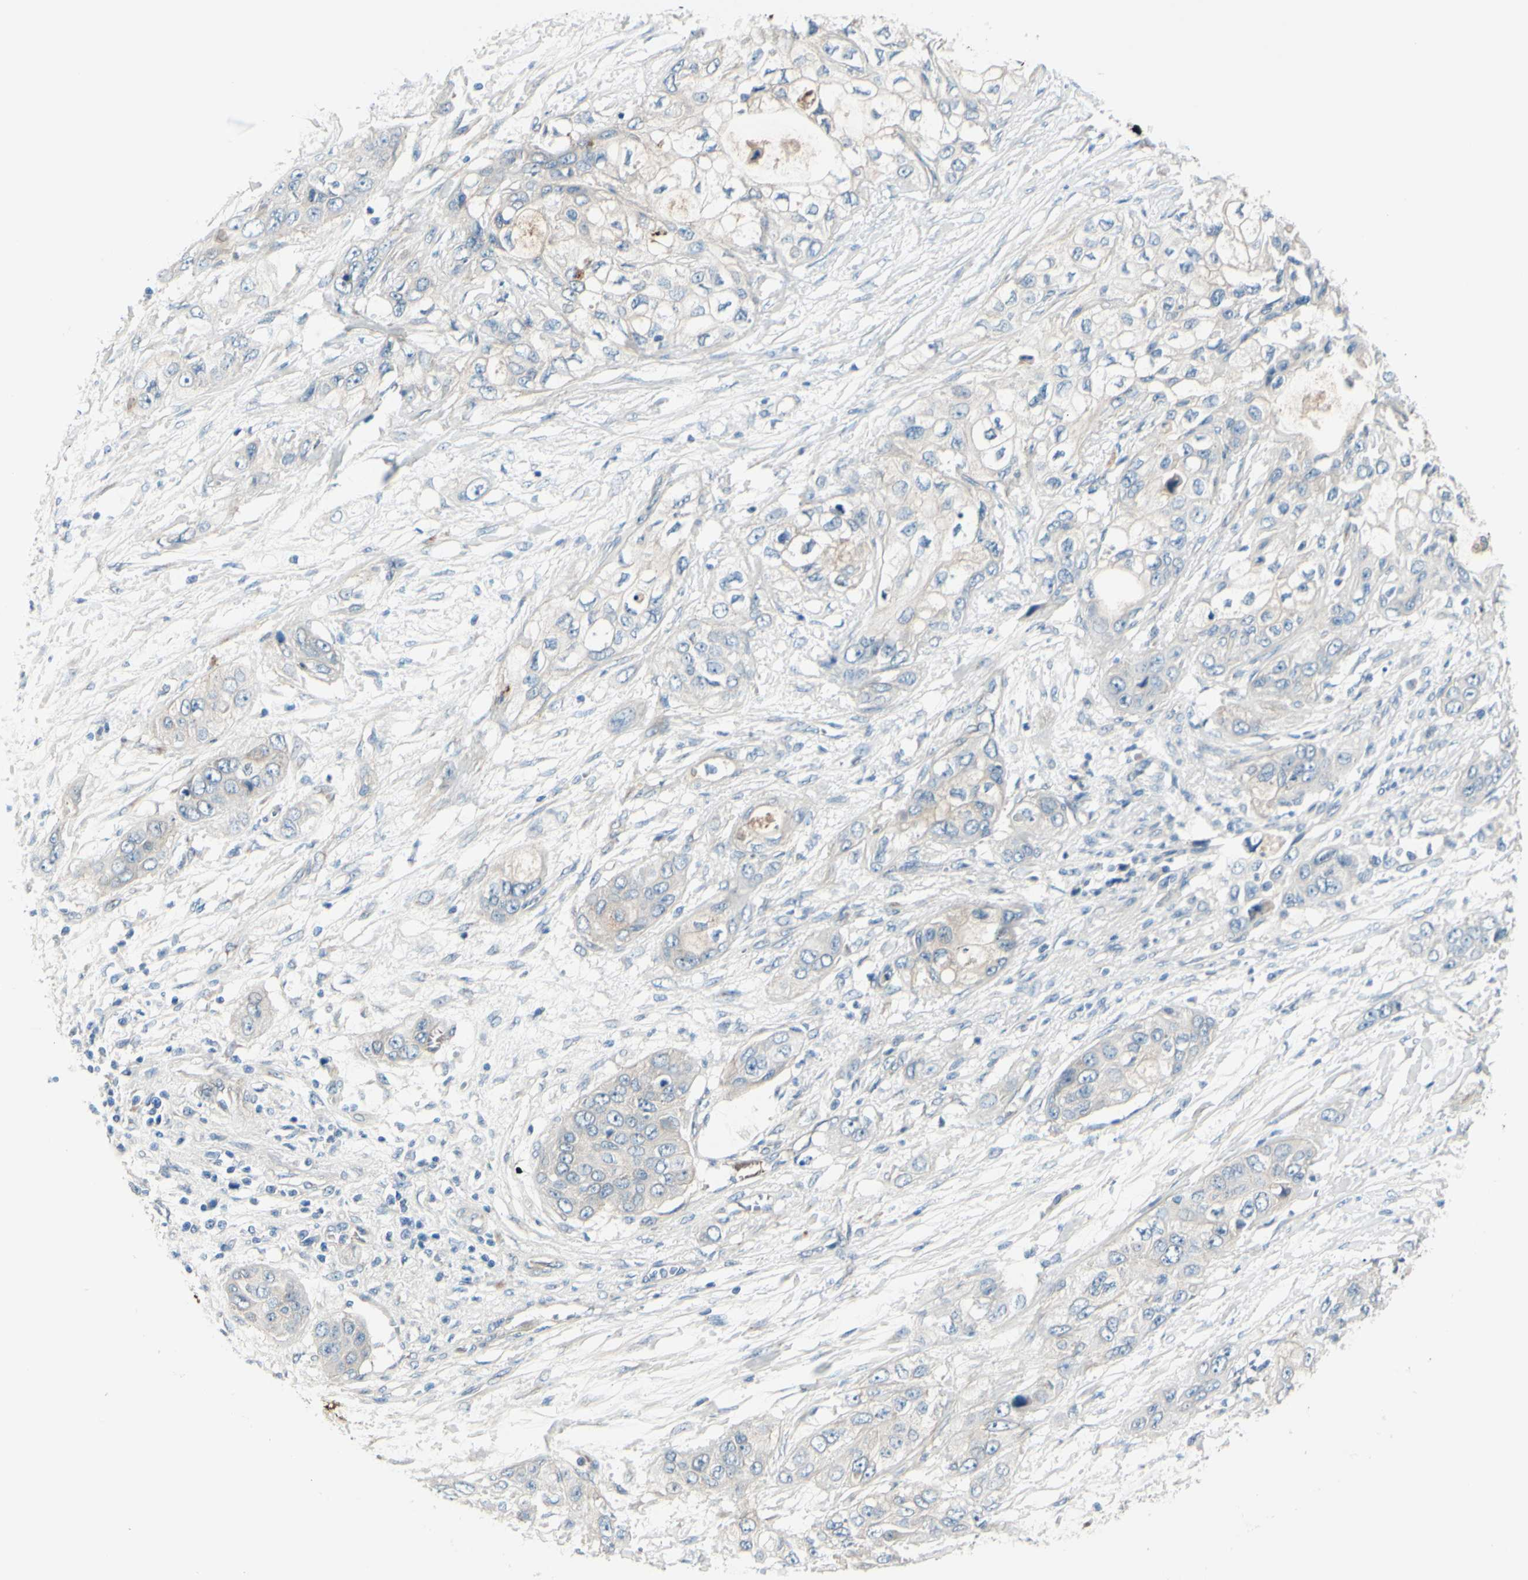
{"staining": {"intensity": "weak", "quantity": ">75%", "location": "cytoplasmic/membranous"}, "tissue": "pancreatic cancer", "cell_type": "Tumor cells", "image_type": "cancer", "snomed": [{"axis": "morphology", "description": "Adenocarcinoma, NOS"}, {"axis": "topography", "description": "Pancreas"}], "caption": "Pancreatic adenocarcinoma stained with DAB immunohistochemistry exhibits low levels of weak cytoplasmic/membranous staining in about >75% of tumor cells.", "gene": "PCDHGA2", "patient": {"sex": "female", "age": 70}}